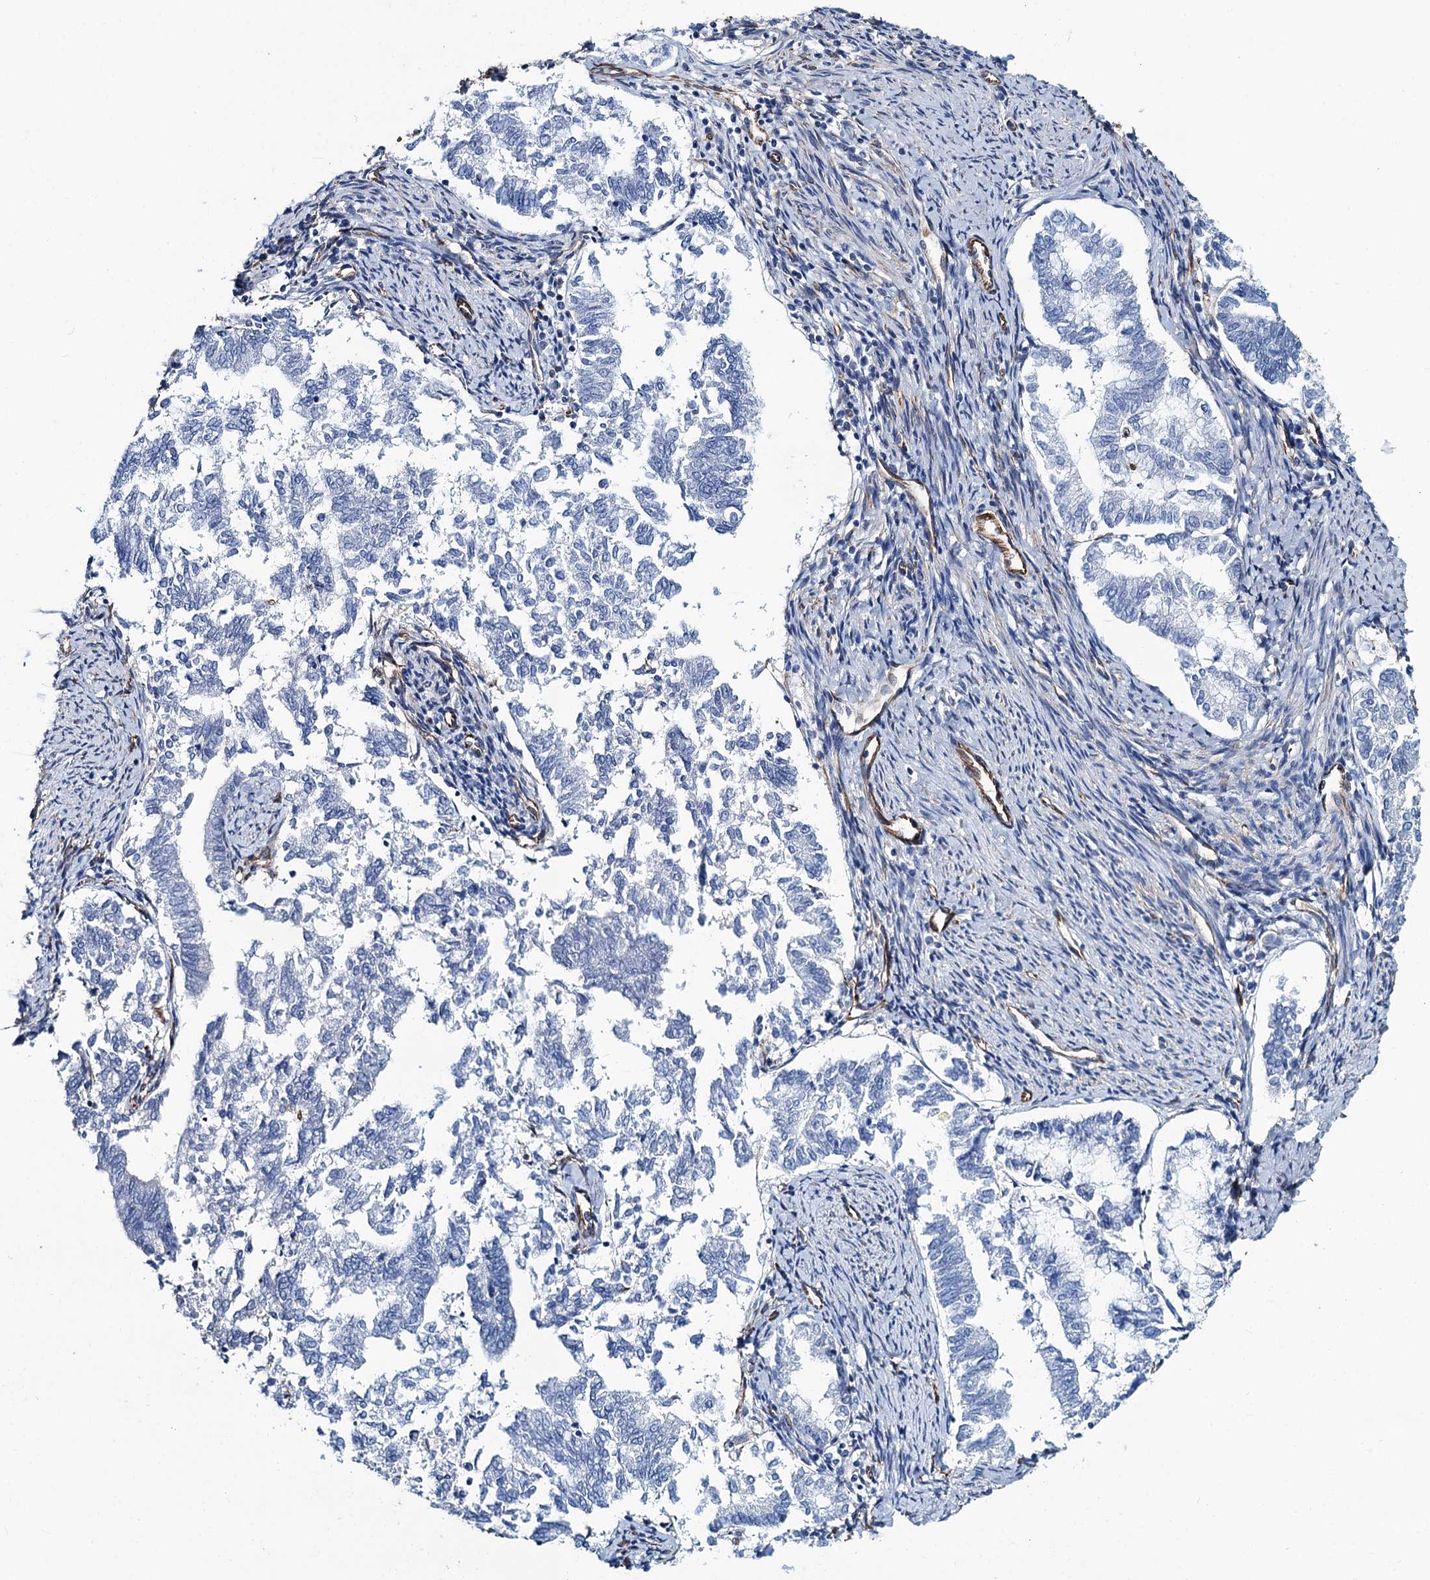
{"staining": {"intensity": "negative", "quantity": "none", "location": "none"}, "tissue": "endometrial cancer", "cell_type": "Tumor cells", "image_type": "cancer", "snomed": [{"axis": "morphology", "description": "Adenocarcinoma, NOS"}, {"axis": "topography", "description": "Endometrium"}], "caption": "Immunohistochemistry of endometrial adenocarcinoma shows no positivity in tumor cells.", "gene": "PGM2", "patient": {"sex": "female", "age": 79}}